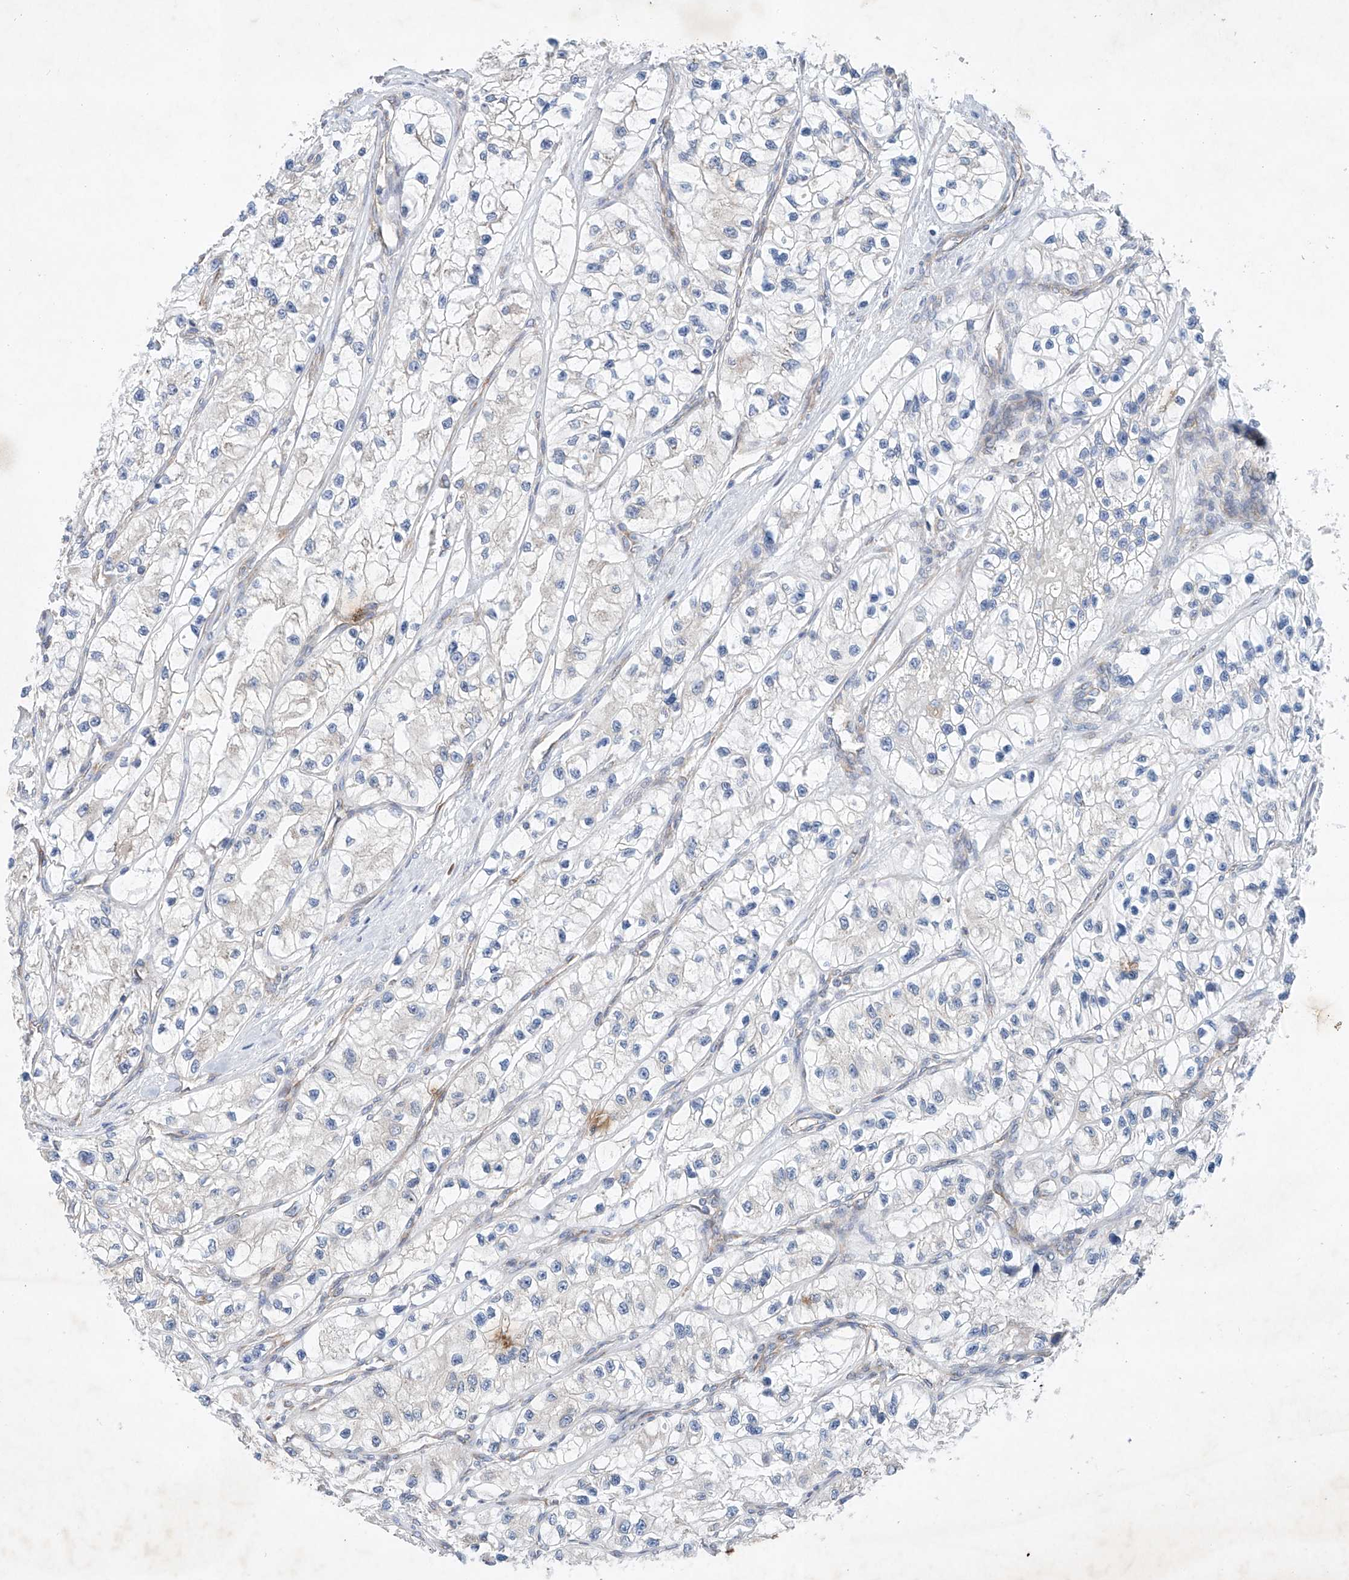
{"staining": {"intensity": "negative", "quantity": "none", "location": "none"}, "tissue": "renal cancer", "cell_type": "Tumor cells", "image_type": "cancer", "snomed": [{"axis": "morphology", "description": "Adenocarcinoma, NOS"}, {"axis": "topography", "description": "Kidney"}], "caption": "Immunohistochemistry photomicrograph of human adenocarcinoma (renal) stained for a protein (brown), which exhibits no expression in tumor cells.", "gene": "FASTK", "patient": {"sex": "female", "age": 57}}